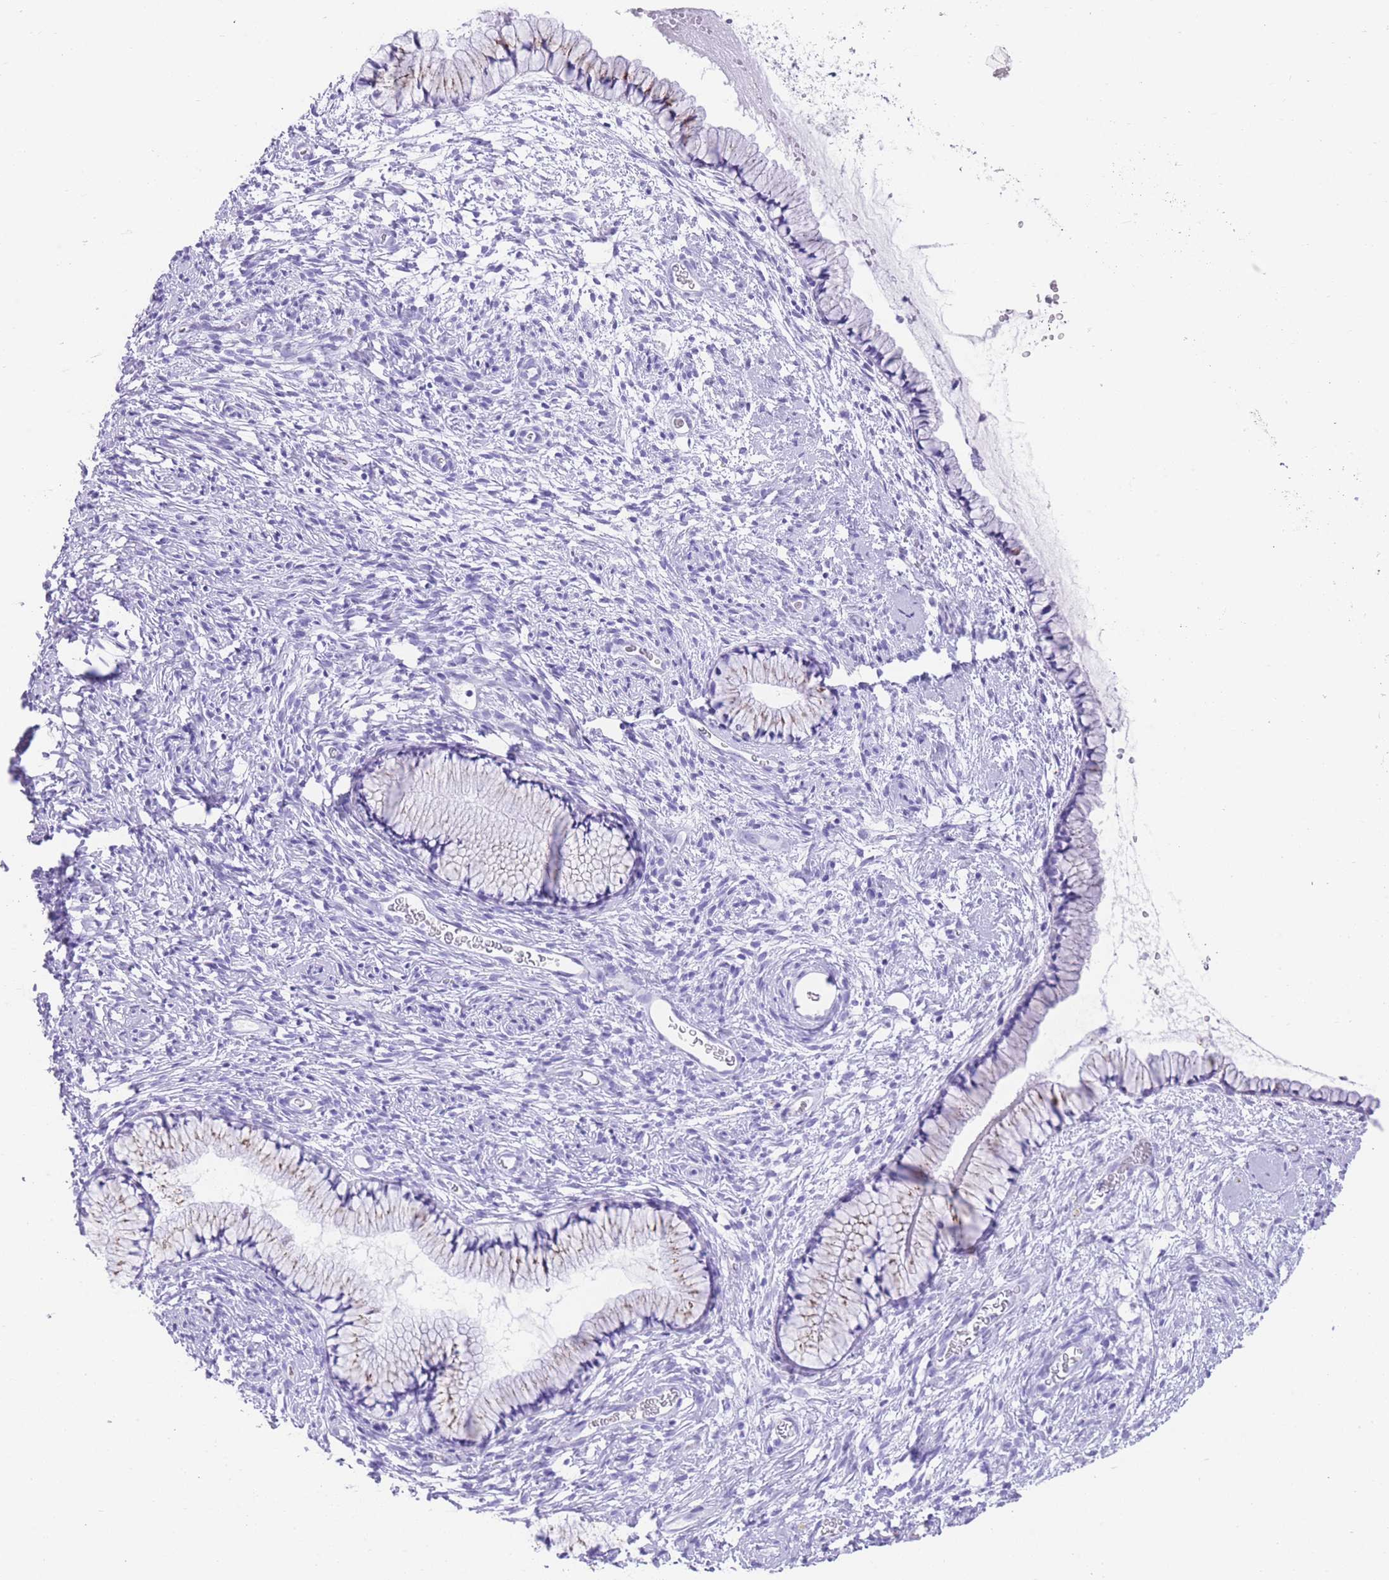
{"staining": {"intensity": "negative", "quantity": "none", "location": "none"}, "tissue": "cervix", "cell_type": "Glandular cells", "image_type": "normal", "snomed": [{"axis": "morphology", "description": "Normal tissue, NOS"}, {"axis": "topography", "description": "Cervix"}], "caption": "Unremarkable cervix was stained to show a protein in brown. There is no significant expression in glandular cells.", "gene": "ELOA2", "patient": {"sex": "female", "age": 76}}